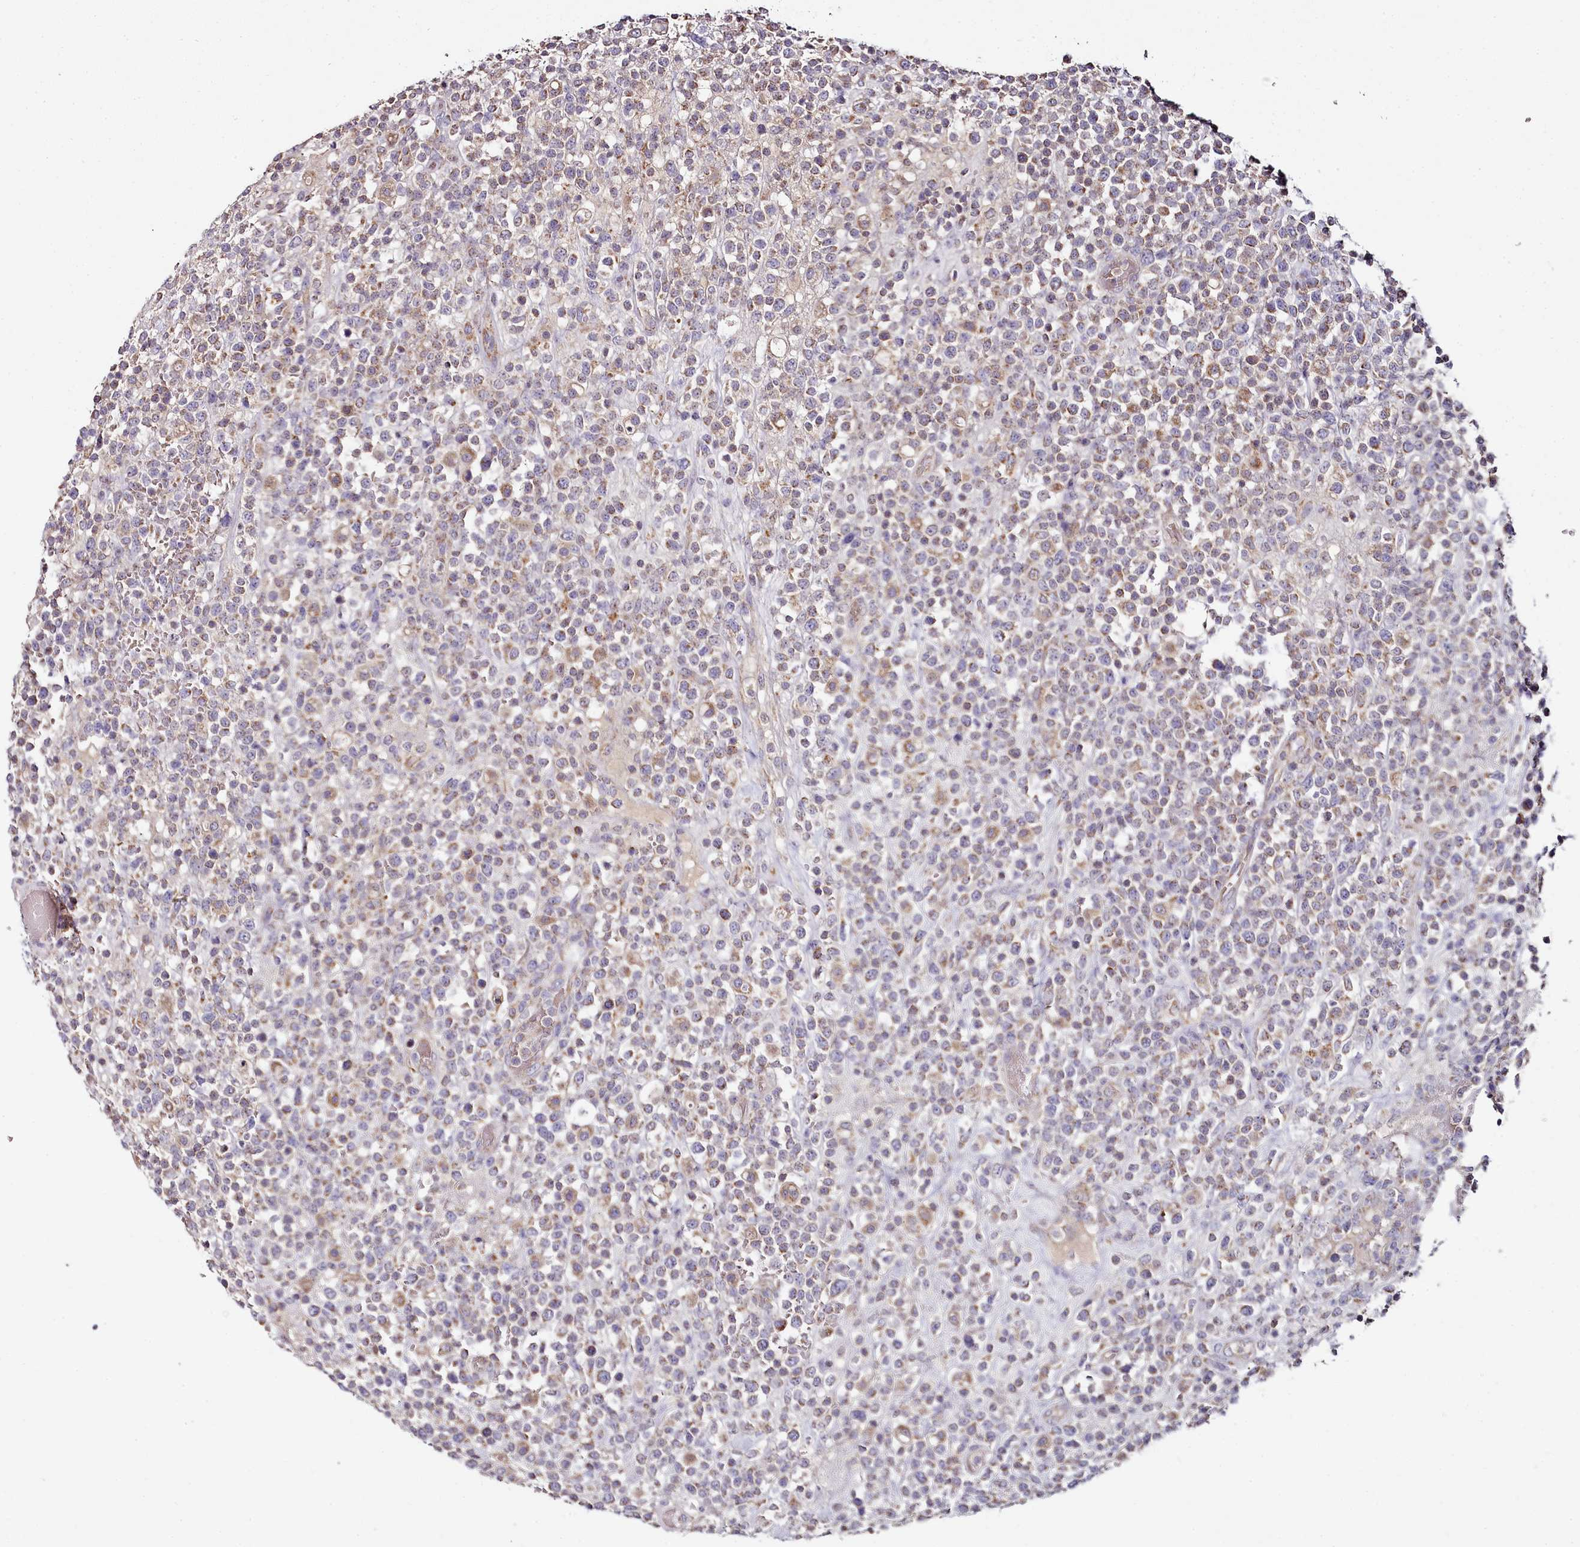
{"staining": {"intensity": "weak", "quantity": "25%-75%", "location": "cytoplasmic/membranous"}, "tissue": "lymphoma", "cell_type": "Tumor cells", "image_type": "cancer", "snomed": [{"axis": "morphology", "description": "Malignant lymphoma, non-Hodgkin's type, High grade"}, {"axis": "topography", "description": "Colon"}], "caption": "Human lymphoma stained with a brown dye demonstrates weak cytoplasmic/membranous positive expression in about 25%-75% of tumor cells.", "gene": "ACSS1", "patient": {"sex": "female", "age": 53}}